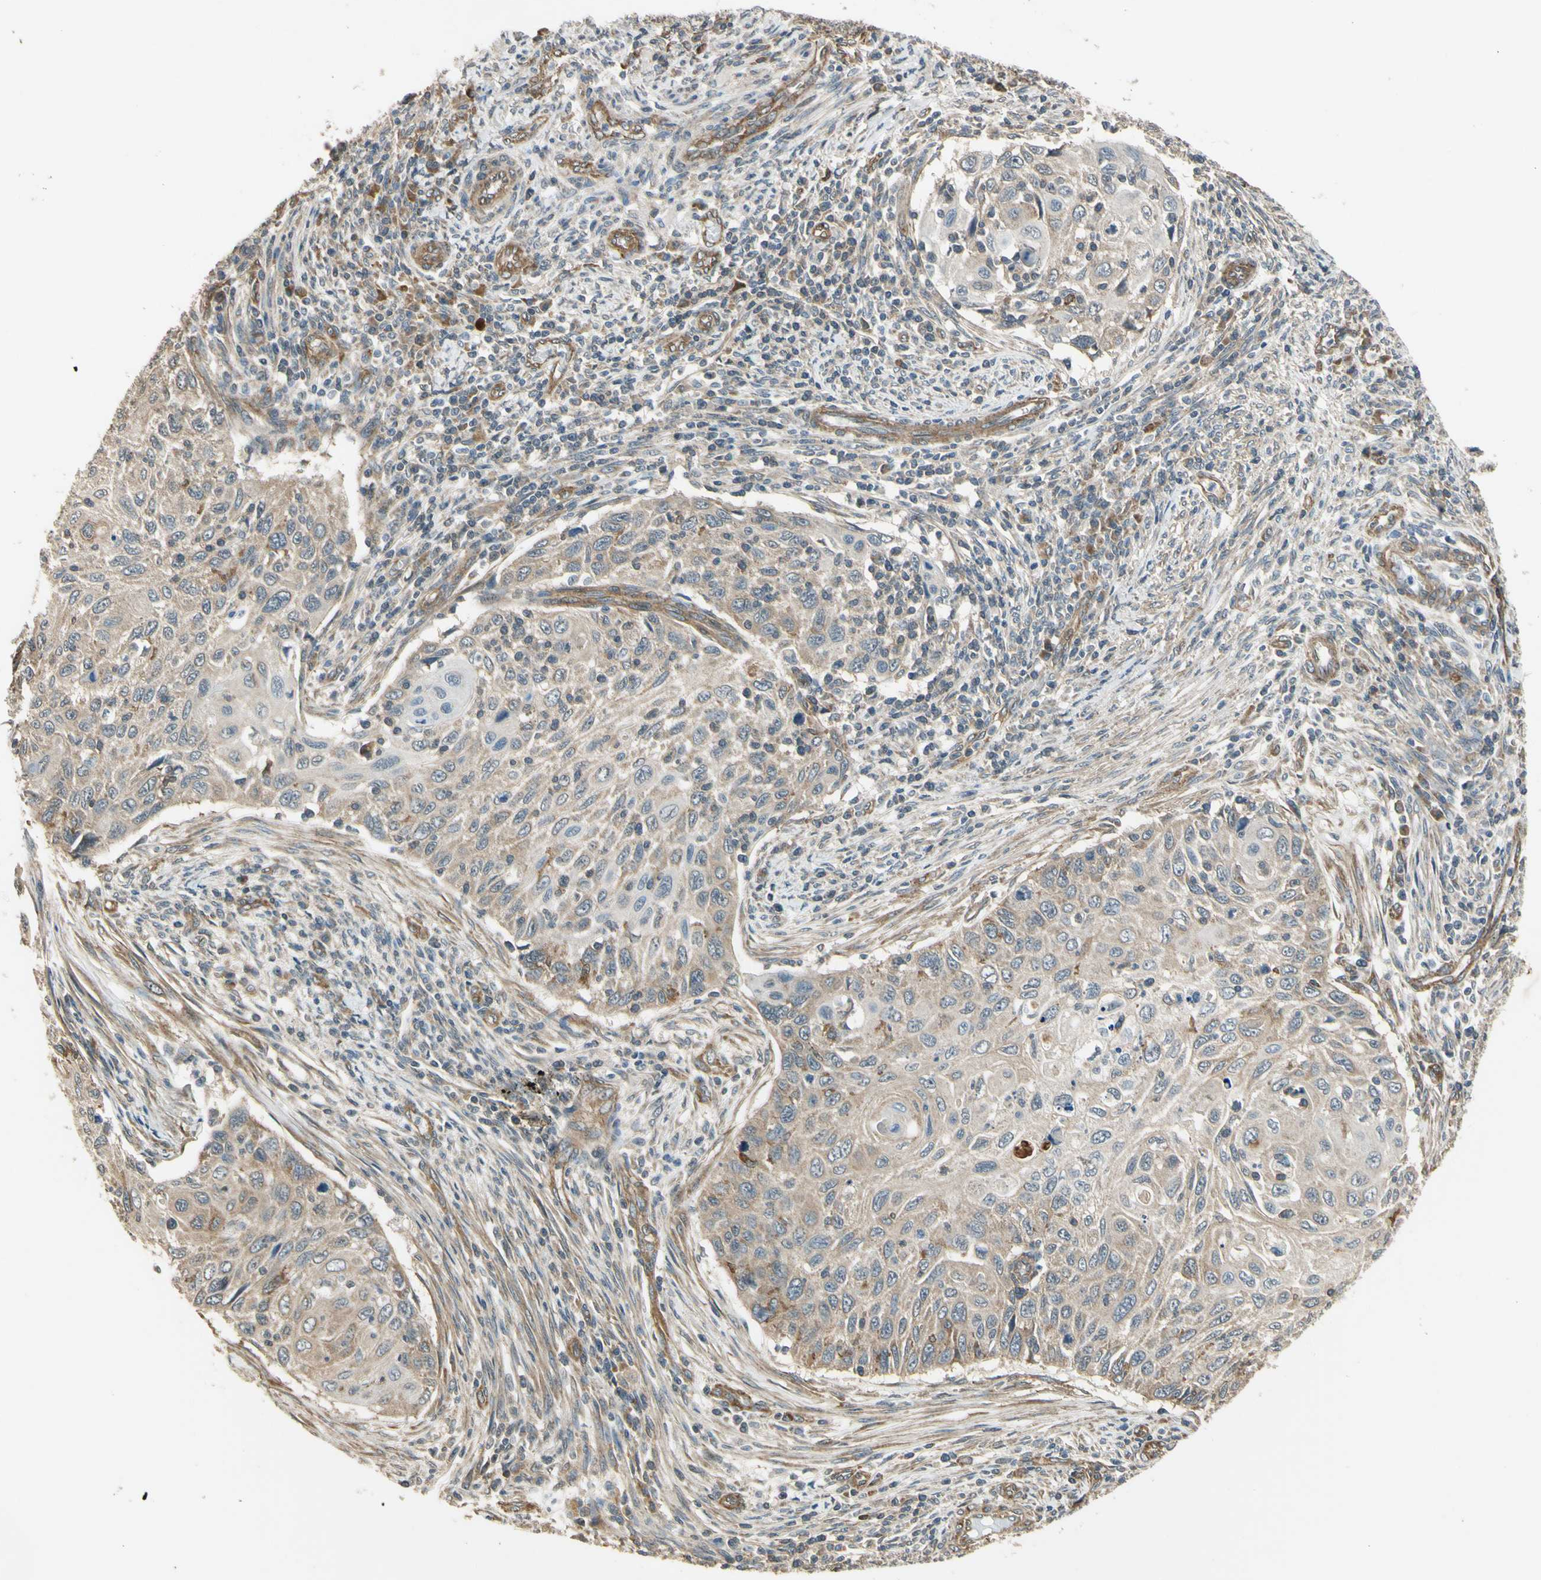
{"staining": {"intensity": "weak", "quantity": "25%-75%", "location": "cytoplasmic/membranous"}, "tissue": "cervical cancer", "cell_type": "Tumor cells", "image_type": "cancer", "snomed": [{"axis": "morphology", "description": "Squamous cell carcinoma, NOS"}, {"axis": "topography", "description": "Cervix"}], "caption": "IHC (DAB) staining of cervical squamous cell carcinoma reveals weak cytoplasmic/membranous protein staining in approximately 25%-75% of tumor cells.", "gene": "EFNB2", "patient": {"sex": "female", "age": 70}}